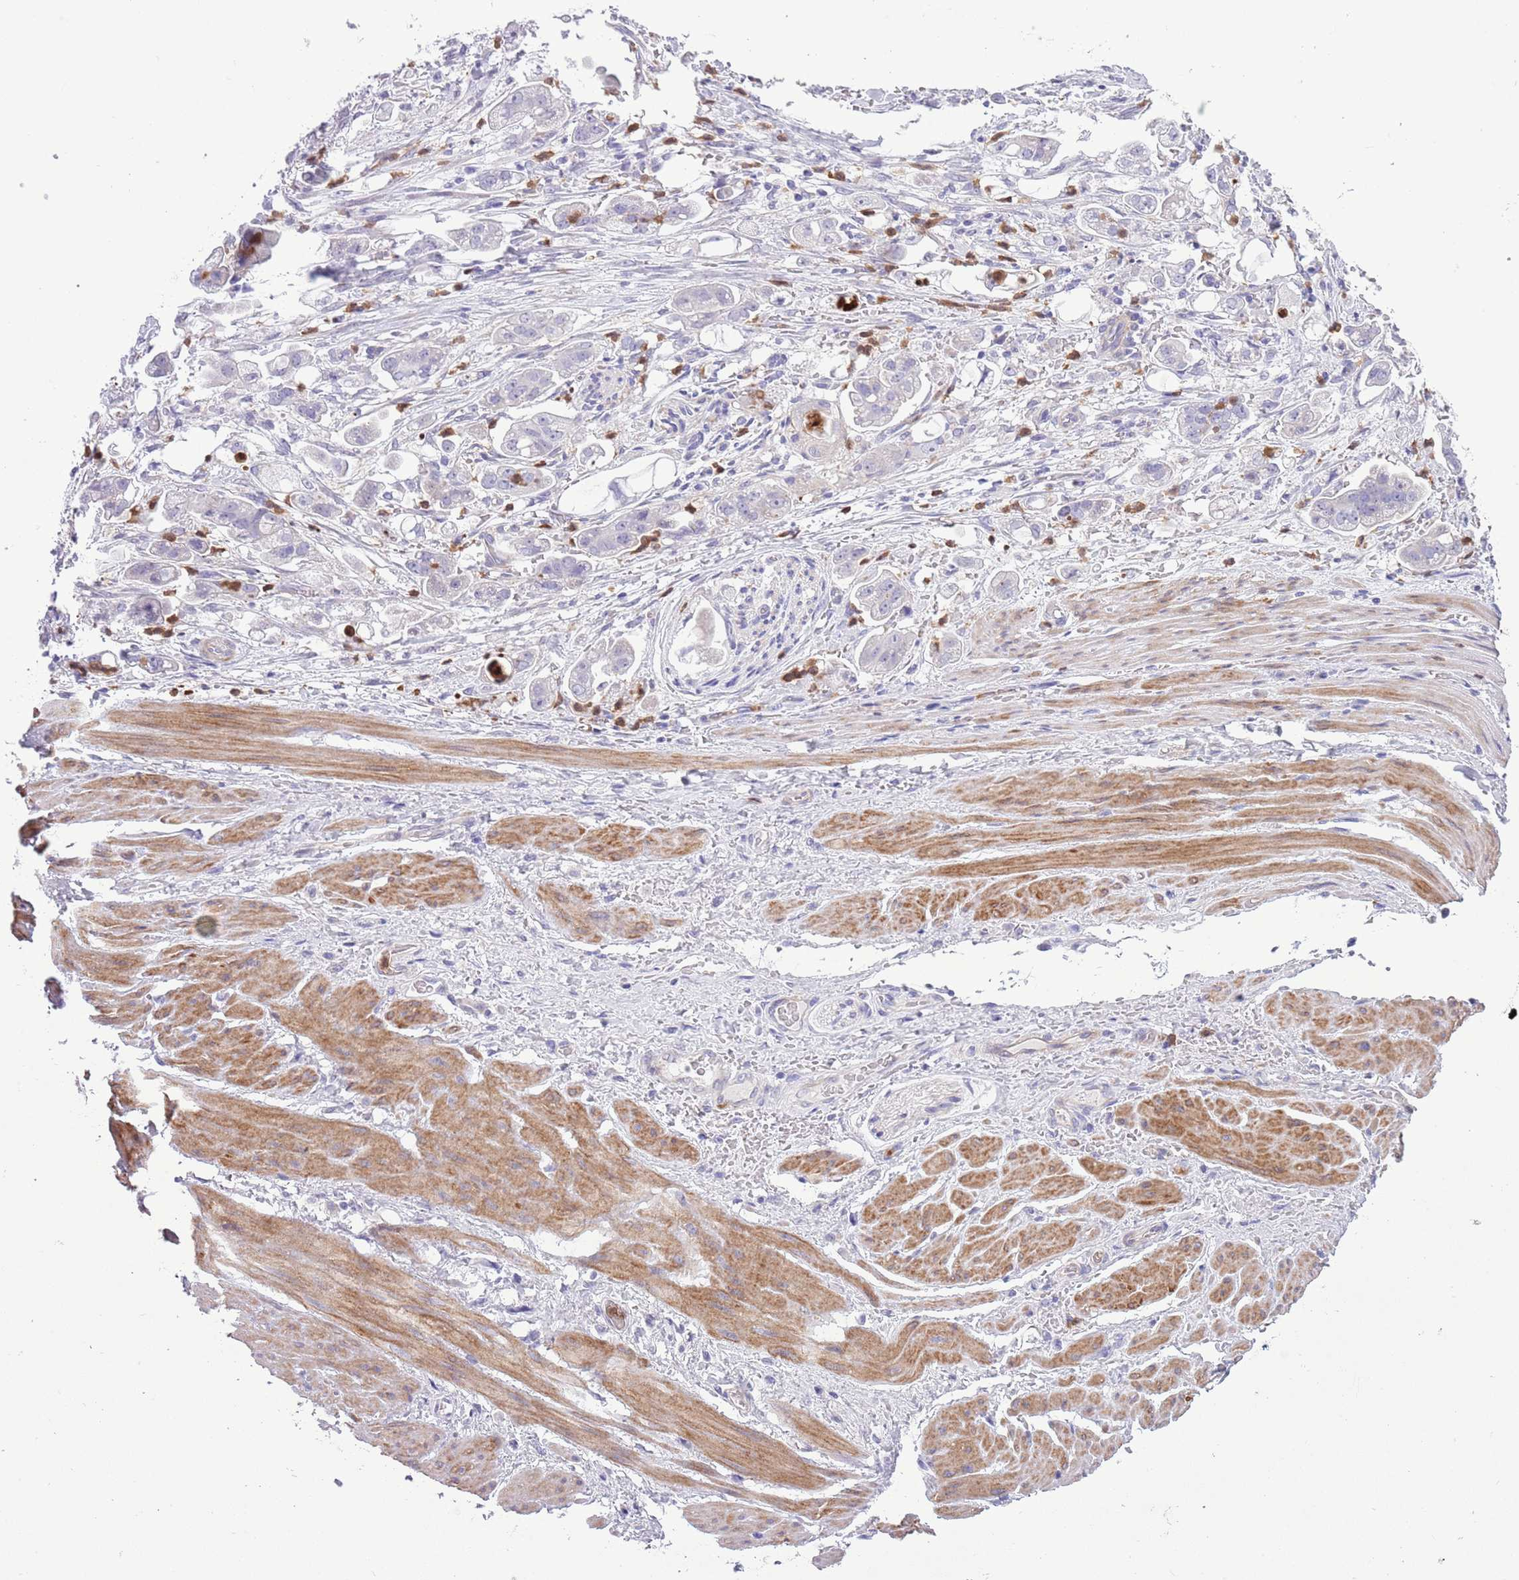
{"staining": {"intensity": "negative", "quantity": "none", "location": "none"}, "tissue": "stomach cancer", "cell_type": "Tumor cells", "image_type": "cancer", "snomed": [{"axis": "morphology", "description": "Adenocarcinoma, NOS"}, {"axis": "topography", "description": "Stomach"}], "caption": "High power microscopy photomicrograph of an immunohistochemistry photomicrograph of adenocarcinoma (stomach), revealing no significant staining in tumor cells.", "gene": "OR6M1", "patient": {"sex": "male", "age": 62}}